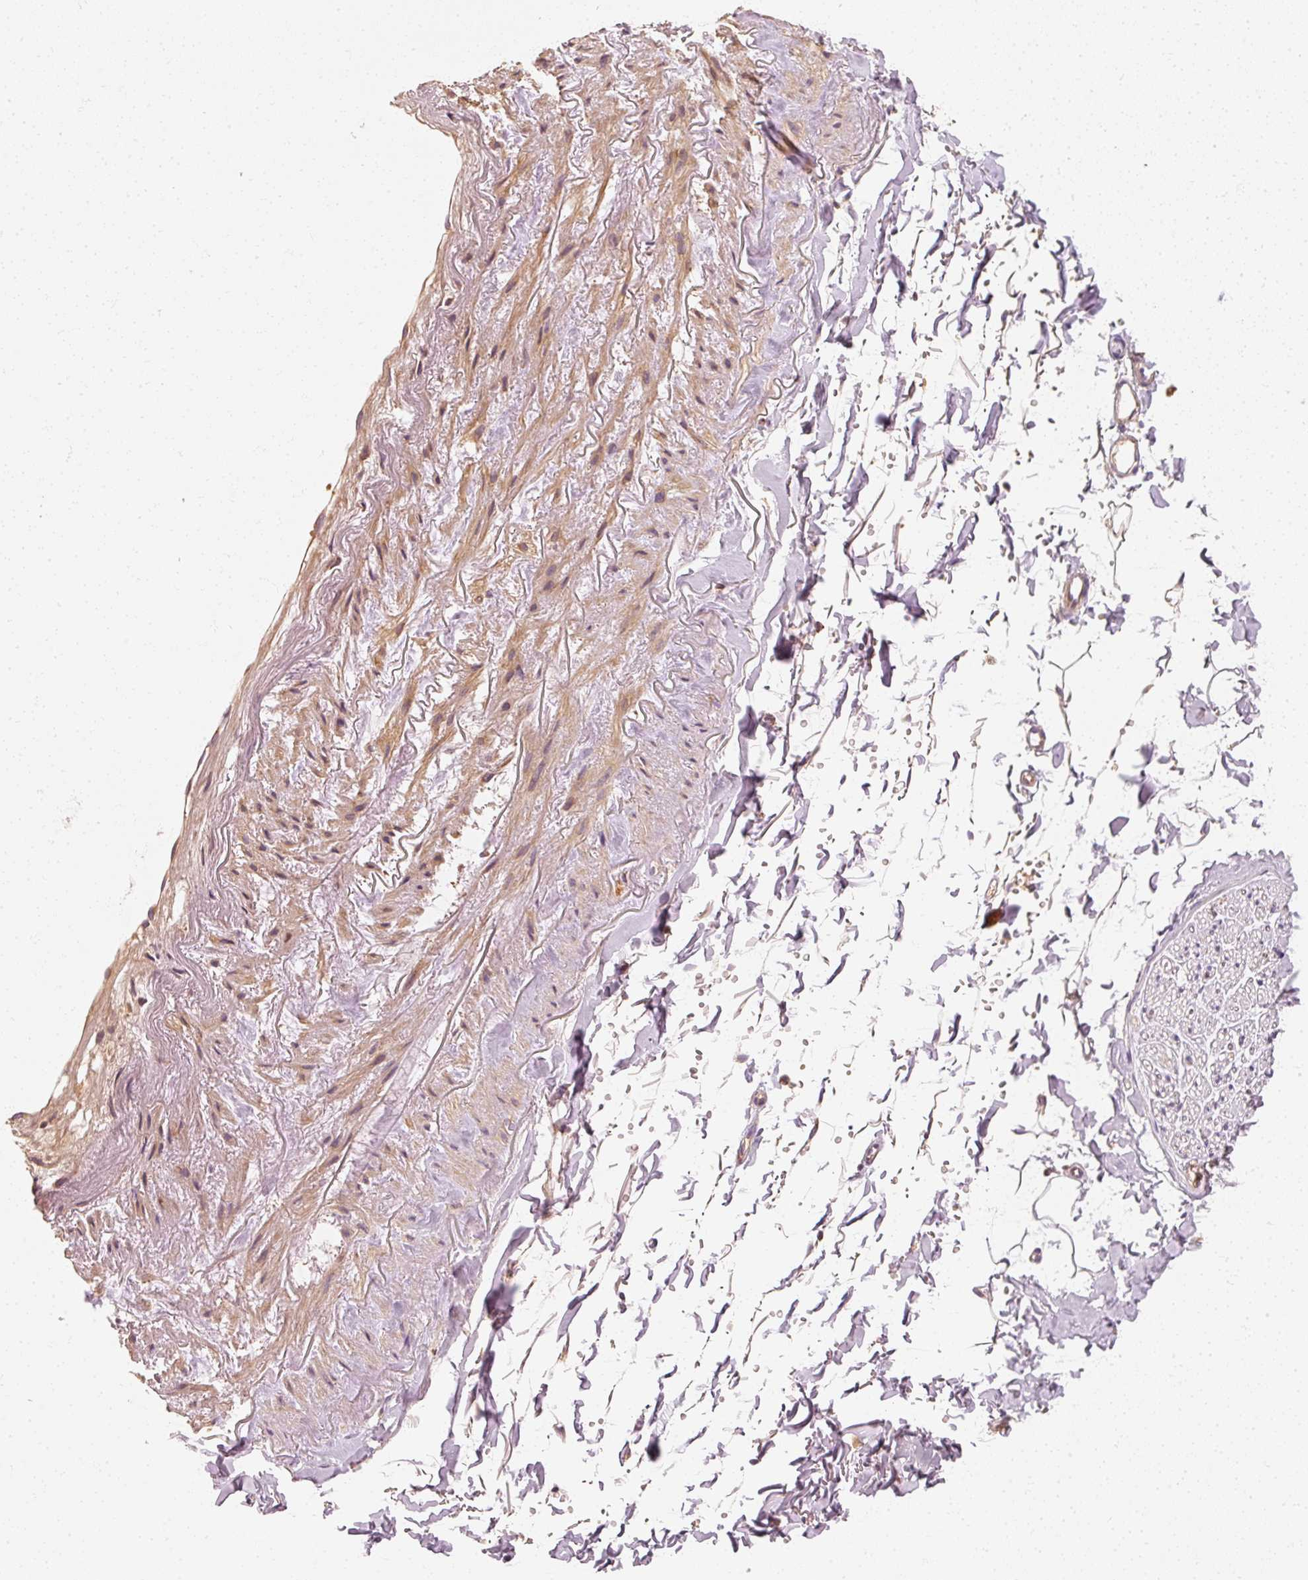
{"staining": {"intensity": "negative", "quantity": "none", "location": "none"}, "tissue": "adipose tissue", "cell_type": "Adipocytes", "image_type": "normal", "snomed": [{"axis": "morphology", "description": "Normal tissue, NOS"}, {"axis": "topography", "description": "Cartilage tissue"}, {"axis": "topography", "description": "Bronchus"}, {"axis": "topography", "description": "Peripheral nerve tissue"}], "caption": "DAB (3,3'-diaminobenzidine) immunohistochemical staining of normal human adipose tissue displays no significant expression in adipocytes.", "gene": "TOMM40", "patient": {"sex": "female", "age": 59}}